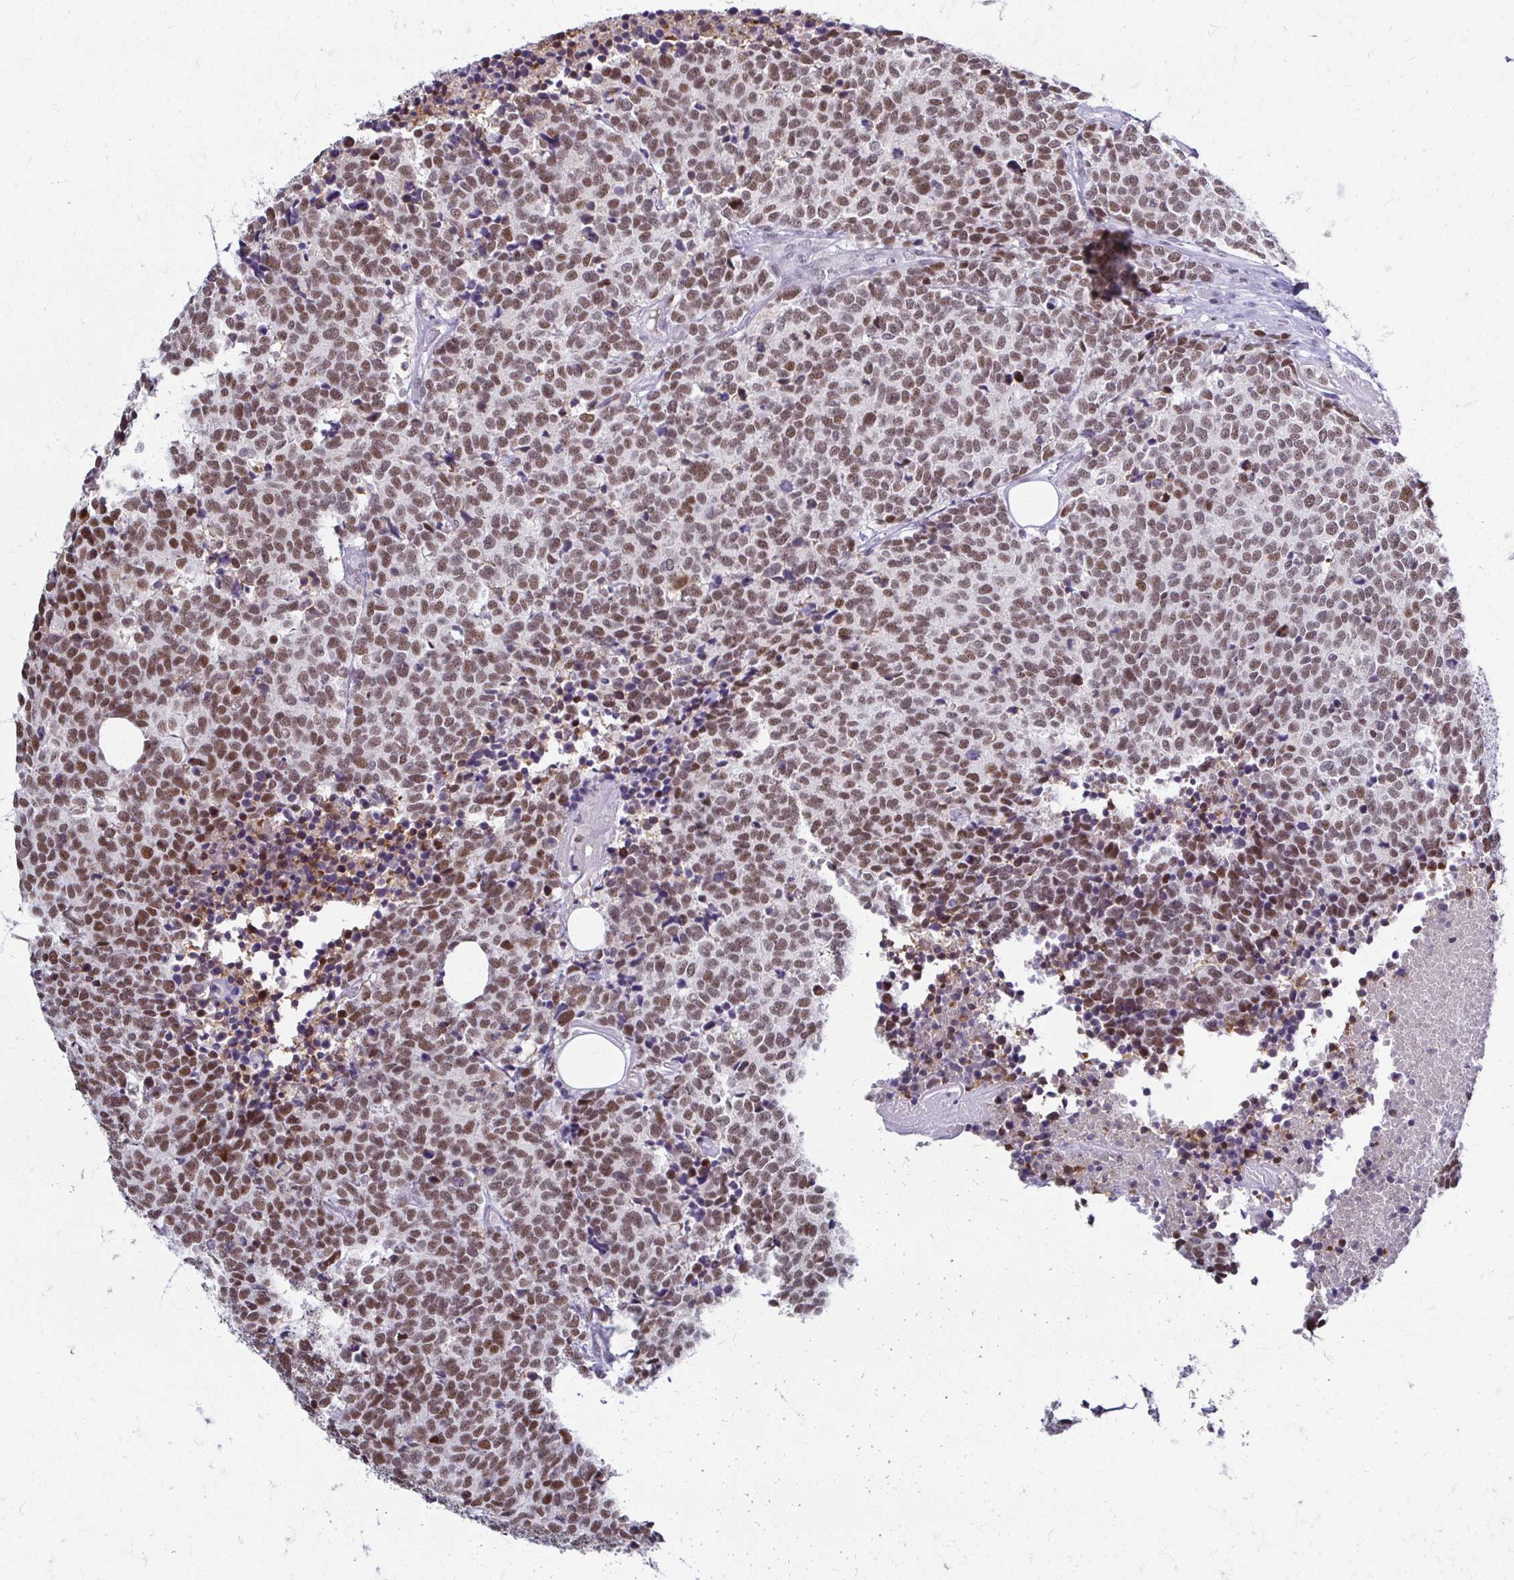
{"staining": {"intensity": "moderate", "quantity": ">75%", "location": "nuclear"}, "tissue": "carcinoid", "cell_type": "Tumor cells", "image_type": "cancer", "snomed": [{"axis": "morphology", "description": "Carcinoid, malignant, NOS"}, {"axis": "topography", "description": "Skin"}], "caption": "IHC photomicrograph of carcinoid stained for a protein (brown), which exhibits medium levels of moderate nuclear positivity in approximately >75% of tumor cells.", "gene": "IRF7", "patient": {"sex": "female", "age": 79}}